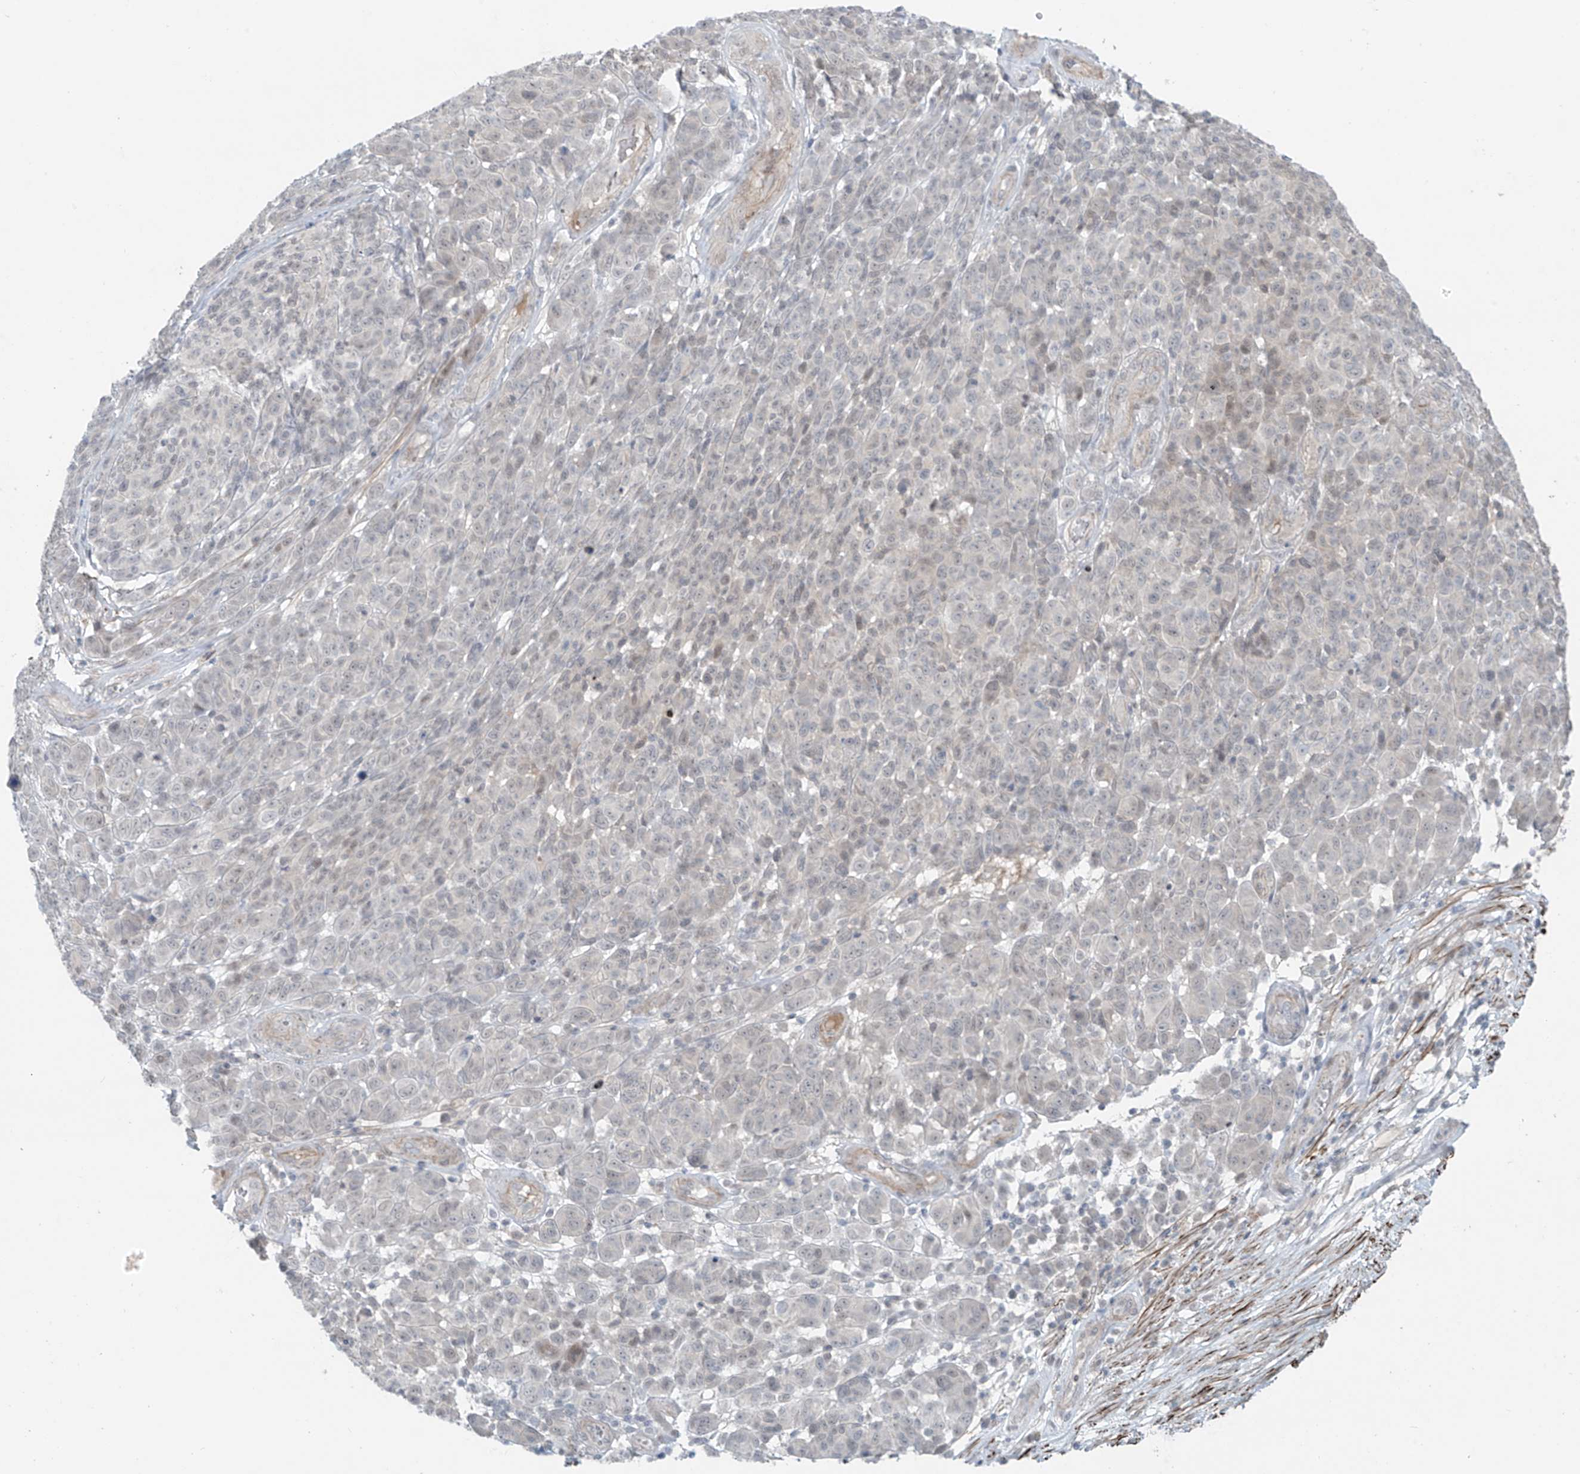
{"staining": {"intensity": "negative", "quantity": "none", "location": "none"}, "tissue": "melanoma", "cell_type": "Tumor cells", "image_type": "cancer", "snomed": [{"axis": "morphology", "description": "Malignant melanoma, NOS"}, {"axis": "topography", "description": "Skin"}], "caption": "A photomicrograph of malignant melanoma stained for a protein exhibits no brown staining in tumor cells.", "gene": "RASGEF1A", "patient": {"sex": "male", "age": 49}}